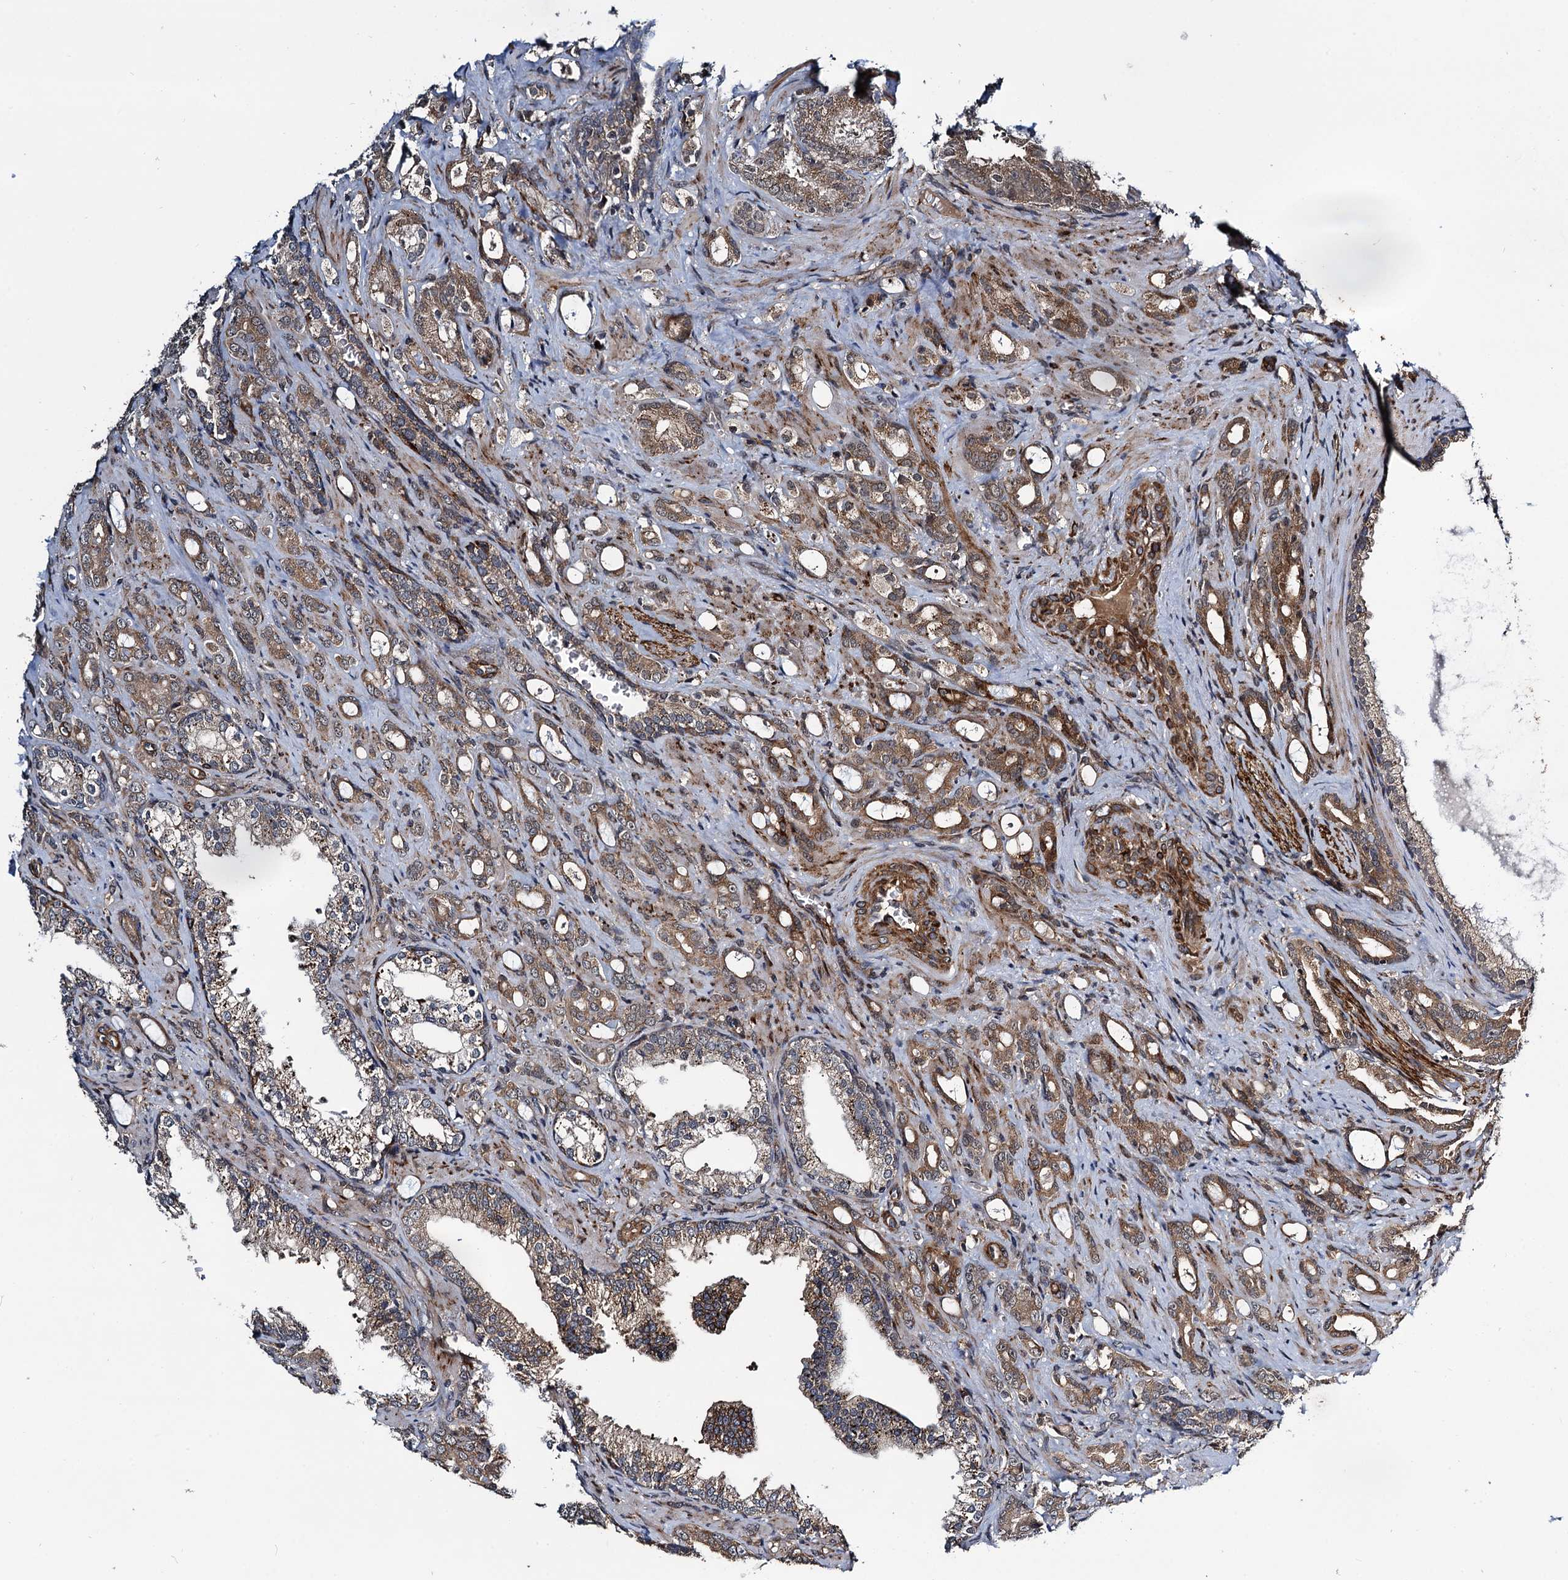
{"staining": {"intensity": "moderate", "quantity": ">75%", "location": "cytoplasmic/membranous"}, "tissue": "prostate cancer", "cell_type": "Tumor cells", "image_type": "cancer", "snomed": [{"axis": "morphology", "description": "Adenocarcinoma, High grade"}, {"axis": "topography", "description": "Prostate"}], "caption": "IHC micrograph of neoplastic tissue: human prostate cancer (high-grade adenocarcinoma) stained using immunohistochemistry (IHC) demonstrates medium levels of moderate protein expression localized specifically in the cytoplasmic/membranous of tumor cells, appearing as a cytoplasmic/membranous brown color.", "gene": "ARHGAP42", "patient": {"sex": "male", "age": 72}}